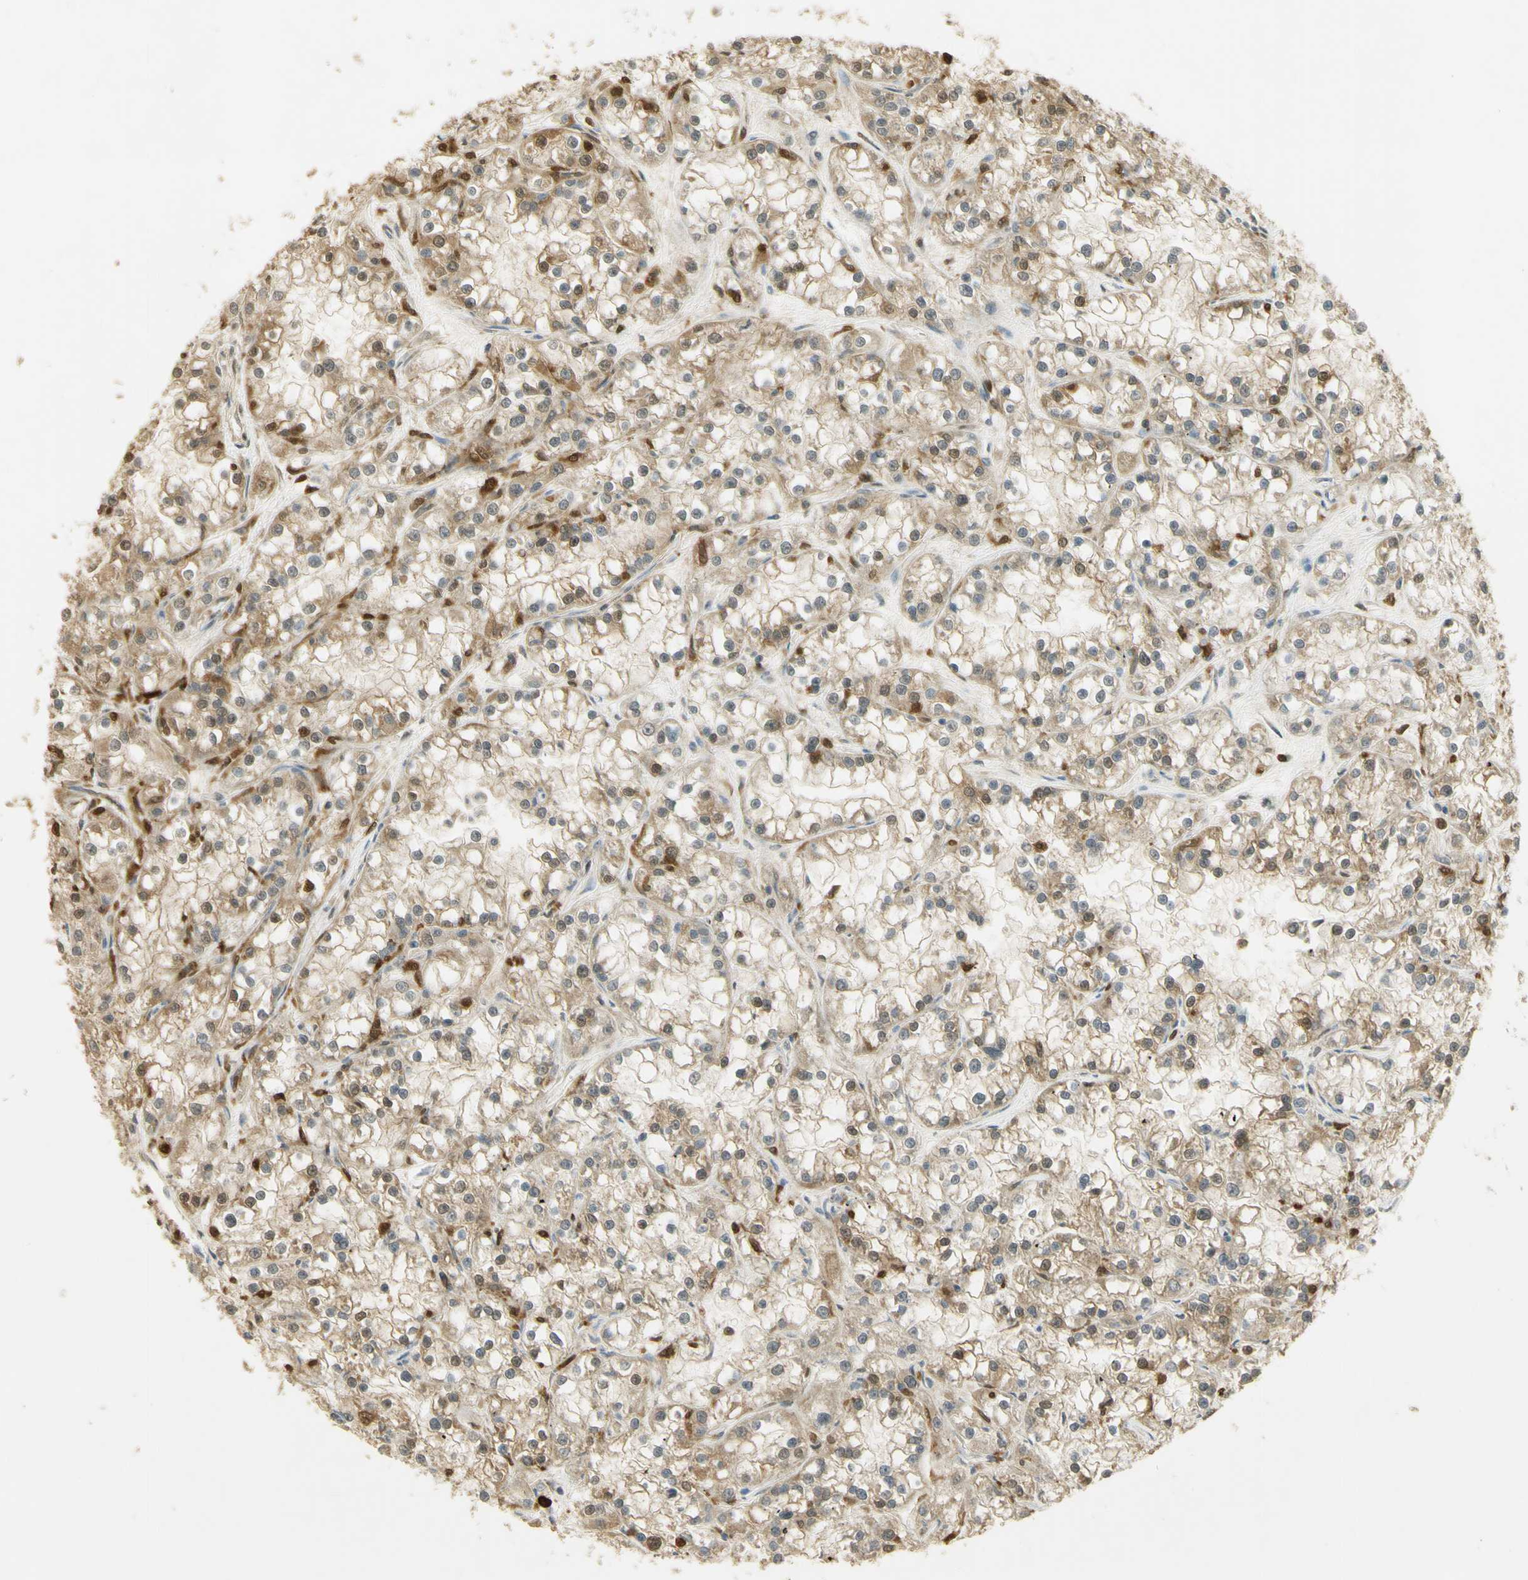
{"staining": {"intensity": "moderate", "quantity": ">75%", "location": "cytoplasmic/membranous"}, "tissue": "renal cancer", "cell_type": "Tumor cells", "image_type": "cancer", "snomed": [{"axis": "morphology", "description": "Adenocarcinoma, NOS"}, {"axis": "topography", "description": "Kidney"}], "caption": "High-magnification brightfield microscopy of adenocarcinoma (renal) stained with DAB (brown) and counterstained with hematoxylin (blue). tumor cells exhibit moderate cytoplasmic/membranous positivity is seen in about>75% of cells.", "gene": "PAK1", "patient": {"sex": "female", "age": 52}}